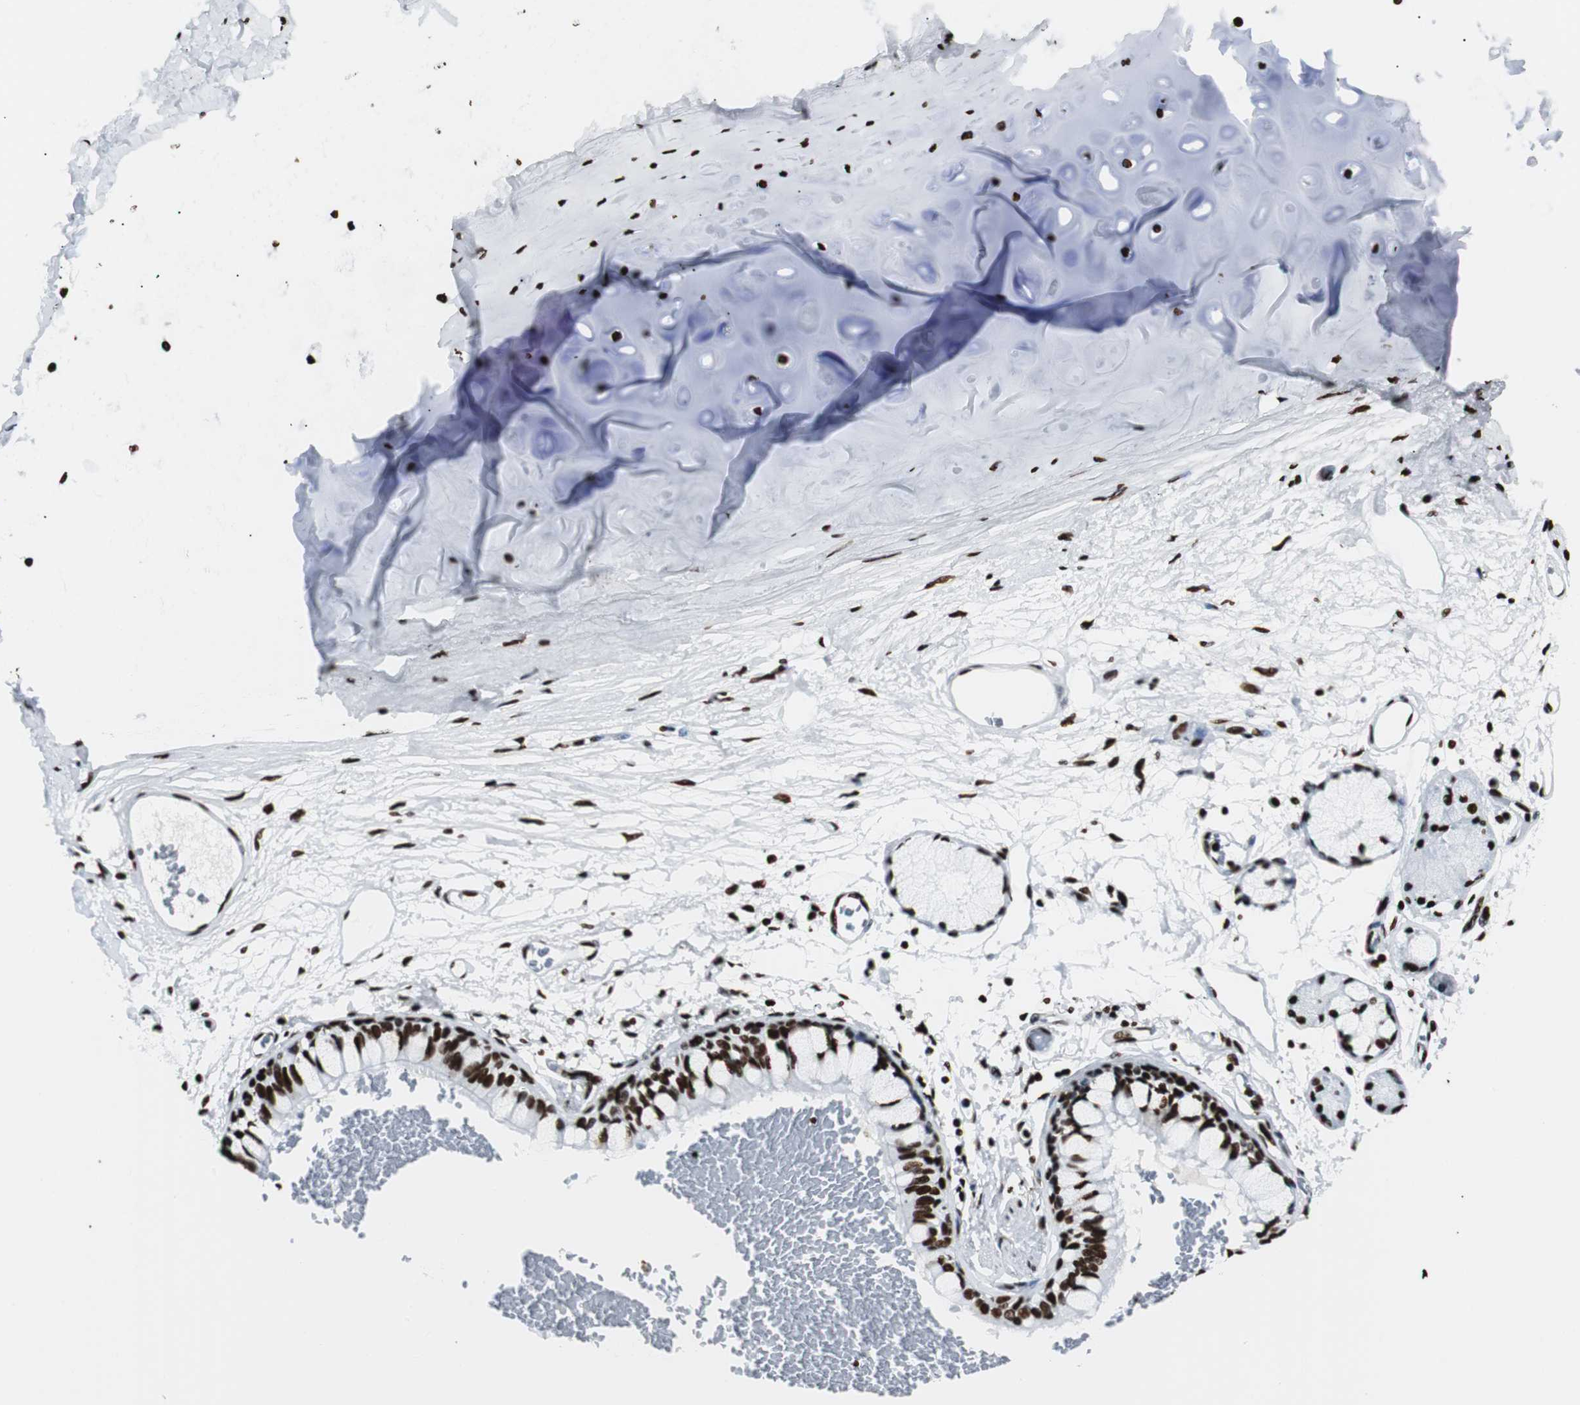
{"staining": {"intensity": "strong", "quantity": ">75%", "location": "nuclear"}, "tissue": "adipose tissue", "cell_type": "Adipocytes", "image_type": "normal", "snomed": [{"axis": "morphology", "description": "Normal tissue, NOS"}, {"axis": "topography", "description": "Cartilage tissue"}, {"axis": "topography", "description": "Bronchus"}], "caption": "Adipose tissue stained with DAB (3,3'-diaminobenzidine) IHC exhibits high levels of strong nuclear staining in about >75% of adipocytes.", "gene": "NCL", "patient": {"sex": "female", "age": 73}}